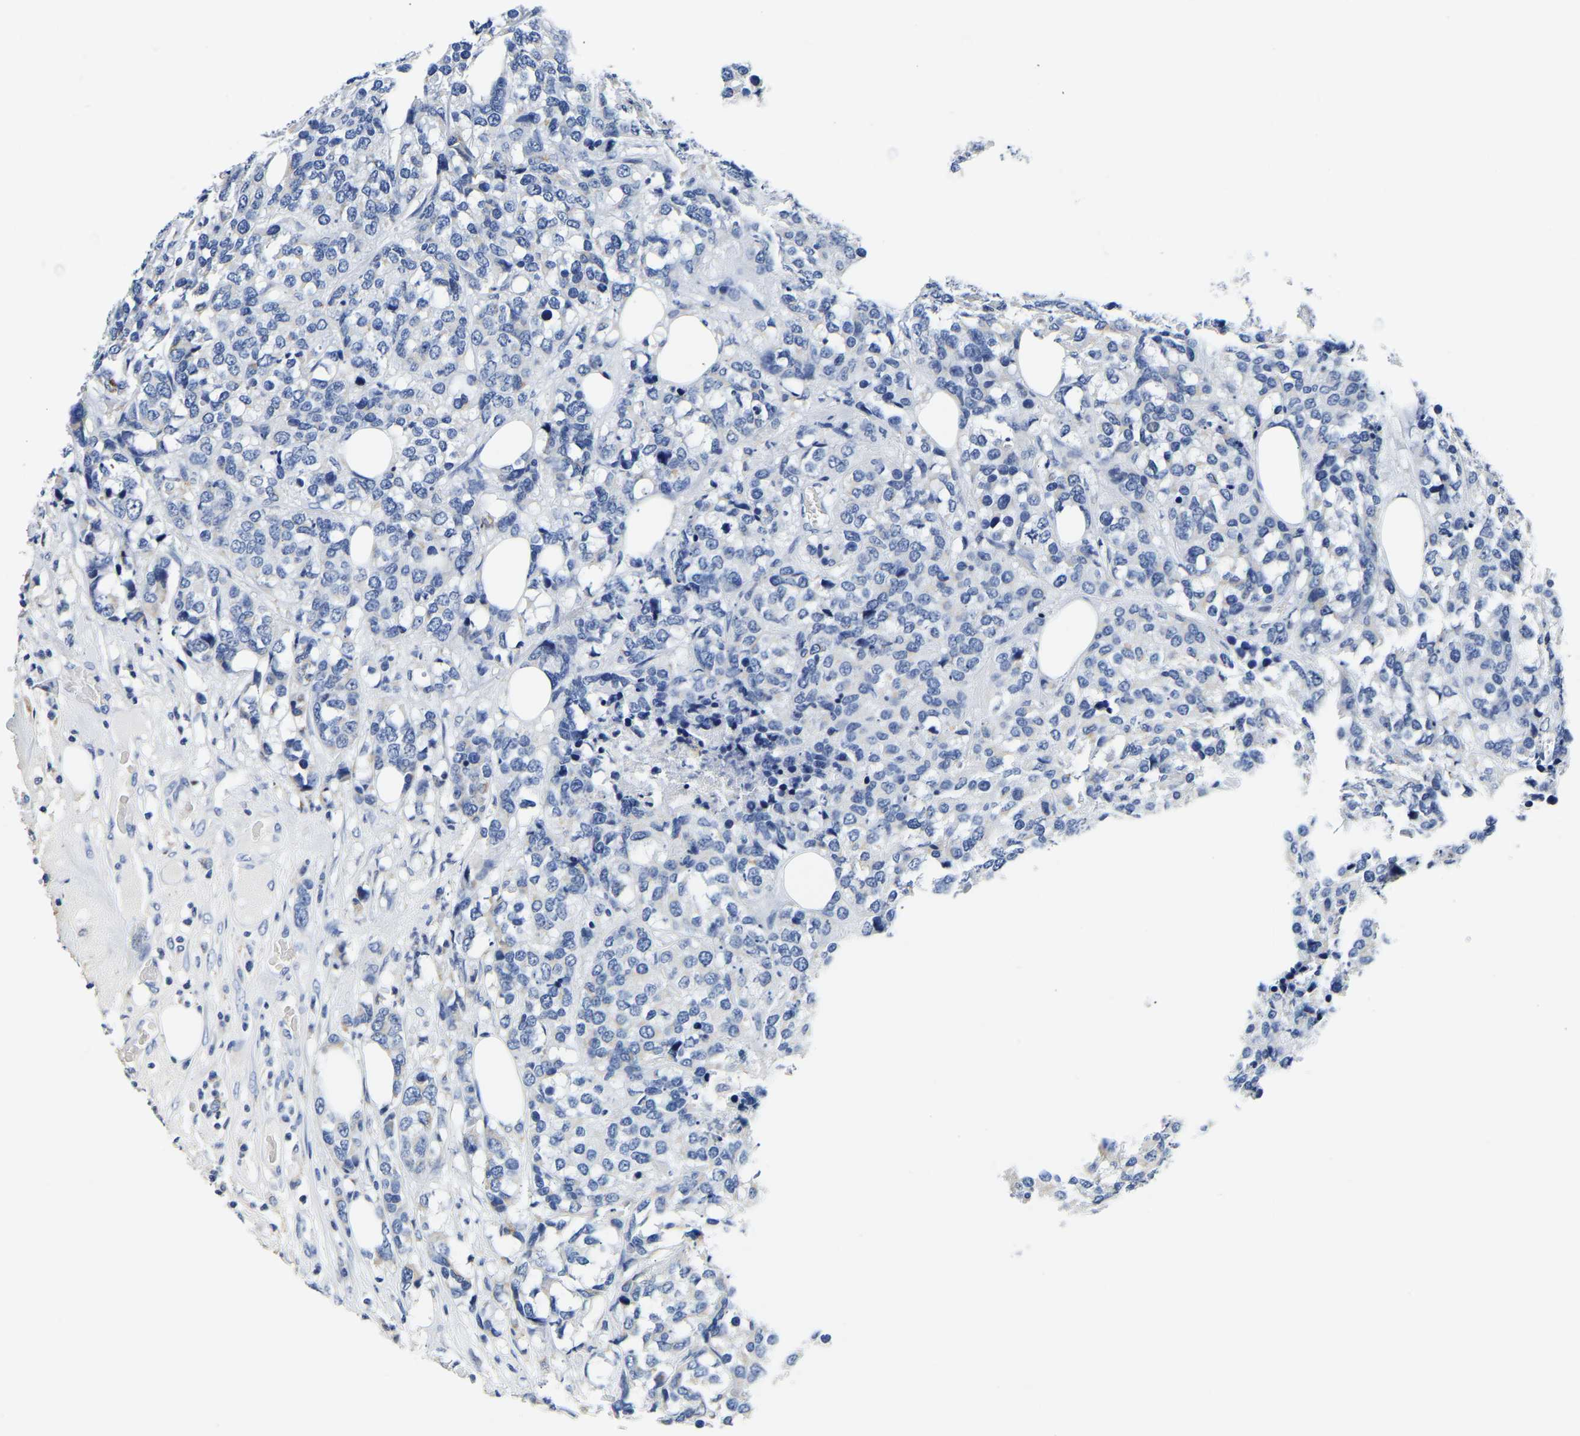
{"staining": {"intensity": "negative", "quantity": "none", "location": "none"}, "tissue": "breast cancer", "cell_type": "Tumor cells", "image_type": "cancer", "snomed": [{"axis": "morphology", "description": "Lobular carcinoma"}, {"axis": "topography", "description": "Breast"}], "caption": "Tumor cells are negative for brown protein staining in breast cancer (lobular carcinoma).", "gene": "PCK2", "patient": {"sex": "female", "age": 59}}